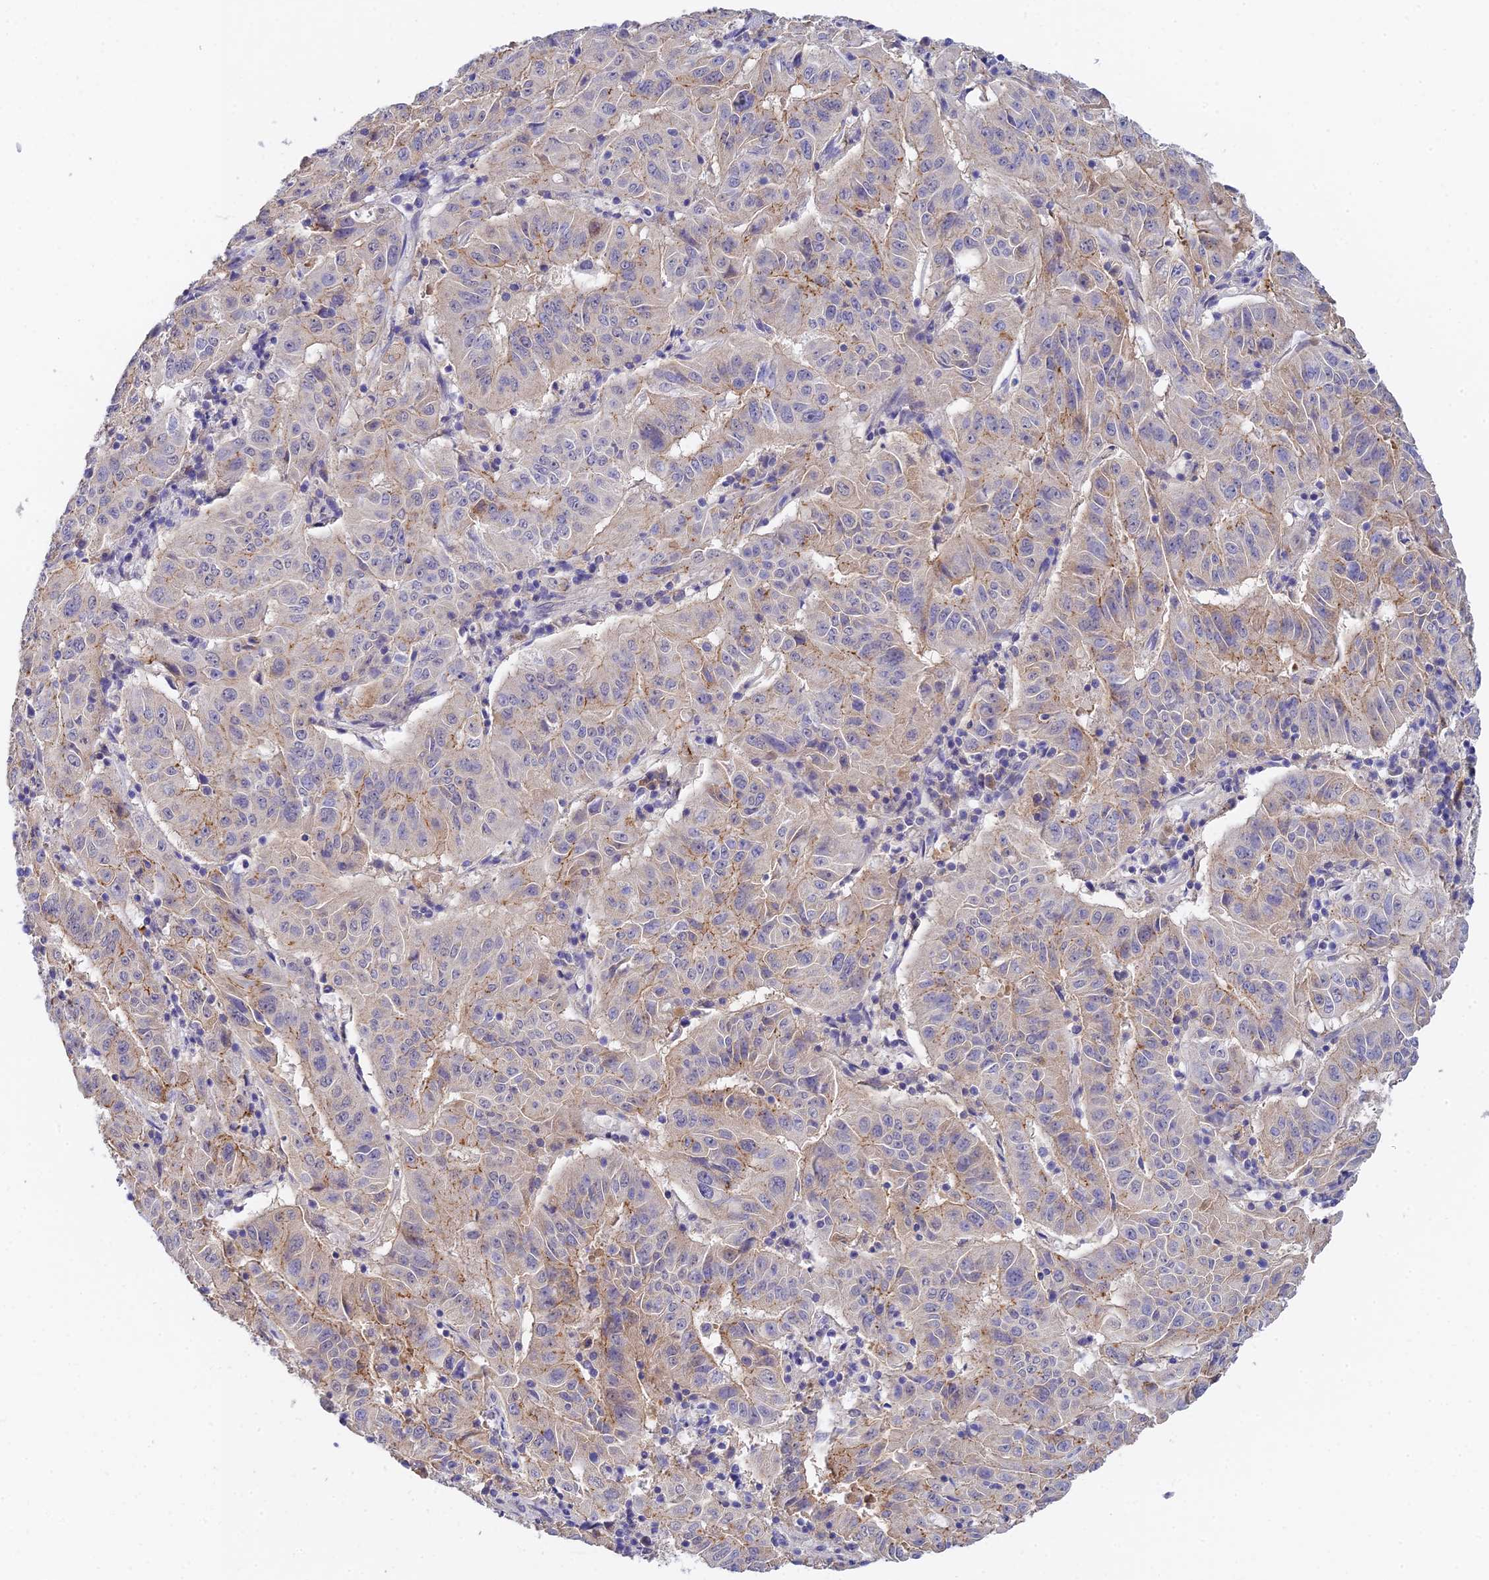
{"staining": {"intensity": "weak", "quantity": "<25%", "location": "cytoplasmic/membranous"}, "tissue": "pancreatic cancer", "cell_type": "Tumor cells", "image_type": "cancer", "snomed": [{"axis": "morphology", "description": "Adenocarcinoma, NOS"}, {"axis": "topography", "description": "Pancreas"}], "caption": "Tumor cells show no significant protein staining in pancreatic adenocarcinoma. (Stains: DAB (3,3'-diaminobenzidine) IHC with hematoxylin counter stain, Microscopy: brightfield microscopy at high magnification).", "gene": "HOXB1", "patient": {"sex": "male", "age": 63}}